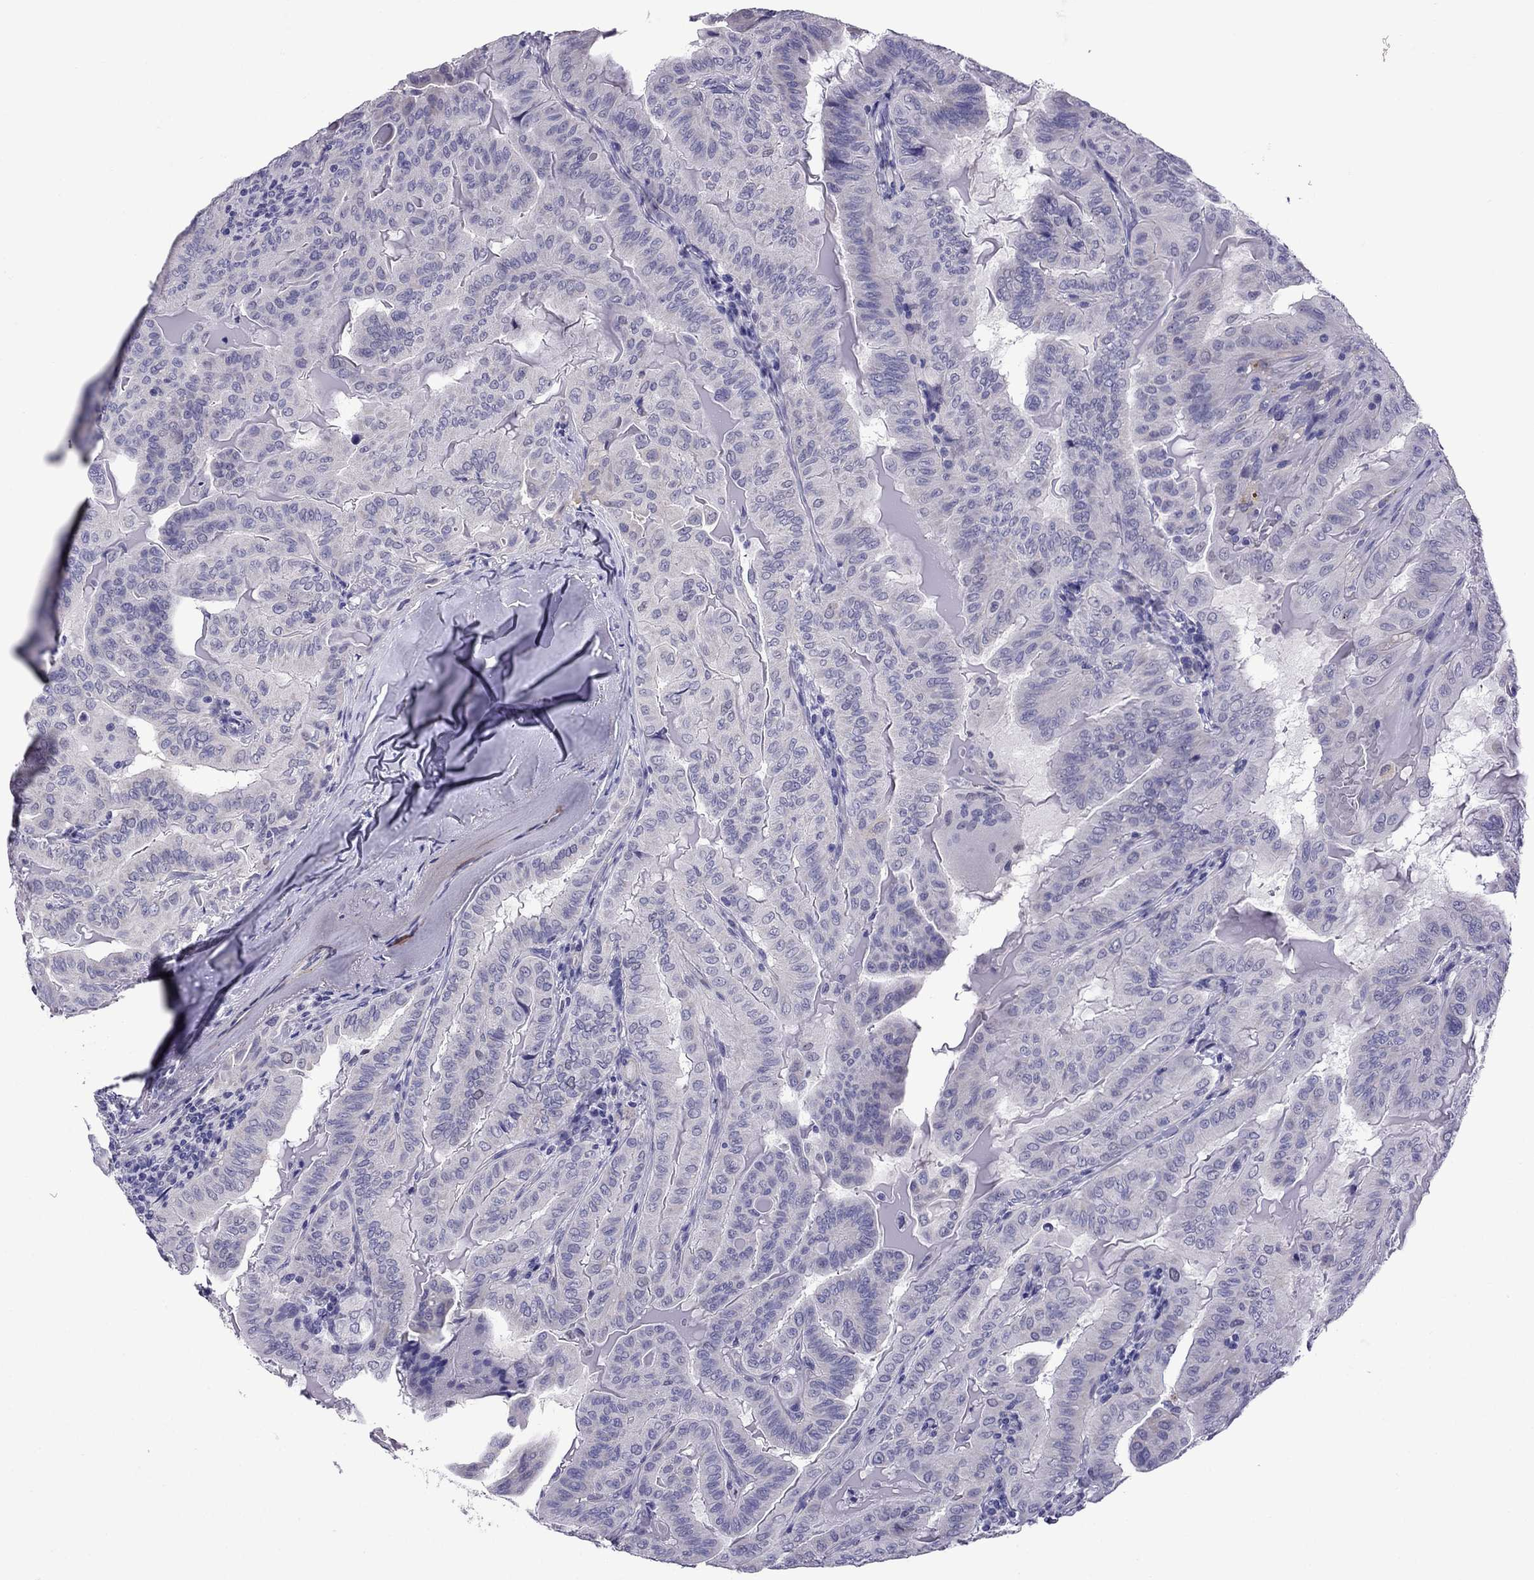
{"staining": {"intensity": "negative", "quantity": "none", "location": "none"}, "tissue": "thyroid cancer", "cell_type": "Tumor cells", "image_type": "cancer", "snomed": [{"axis": "morphology", "description": "Papillary adenocarcinoma, NOS"}, {"axis": "topography", "description": "Thyroid gland"}], "caption": "There is no significant staining in tumor cells of thyroid papillary adenocarcinoma.", "gene": "CHRNA5", "patient": {"sex": "female", "age": 68}}